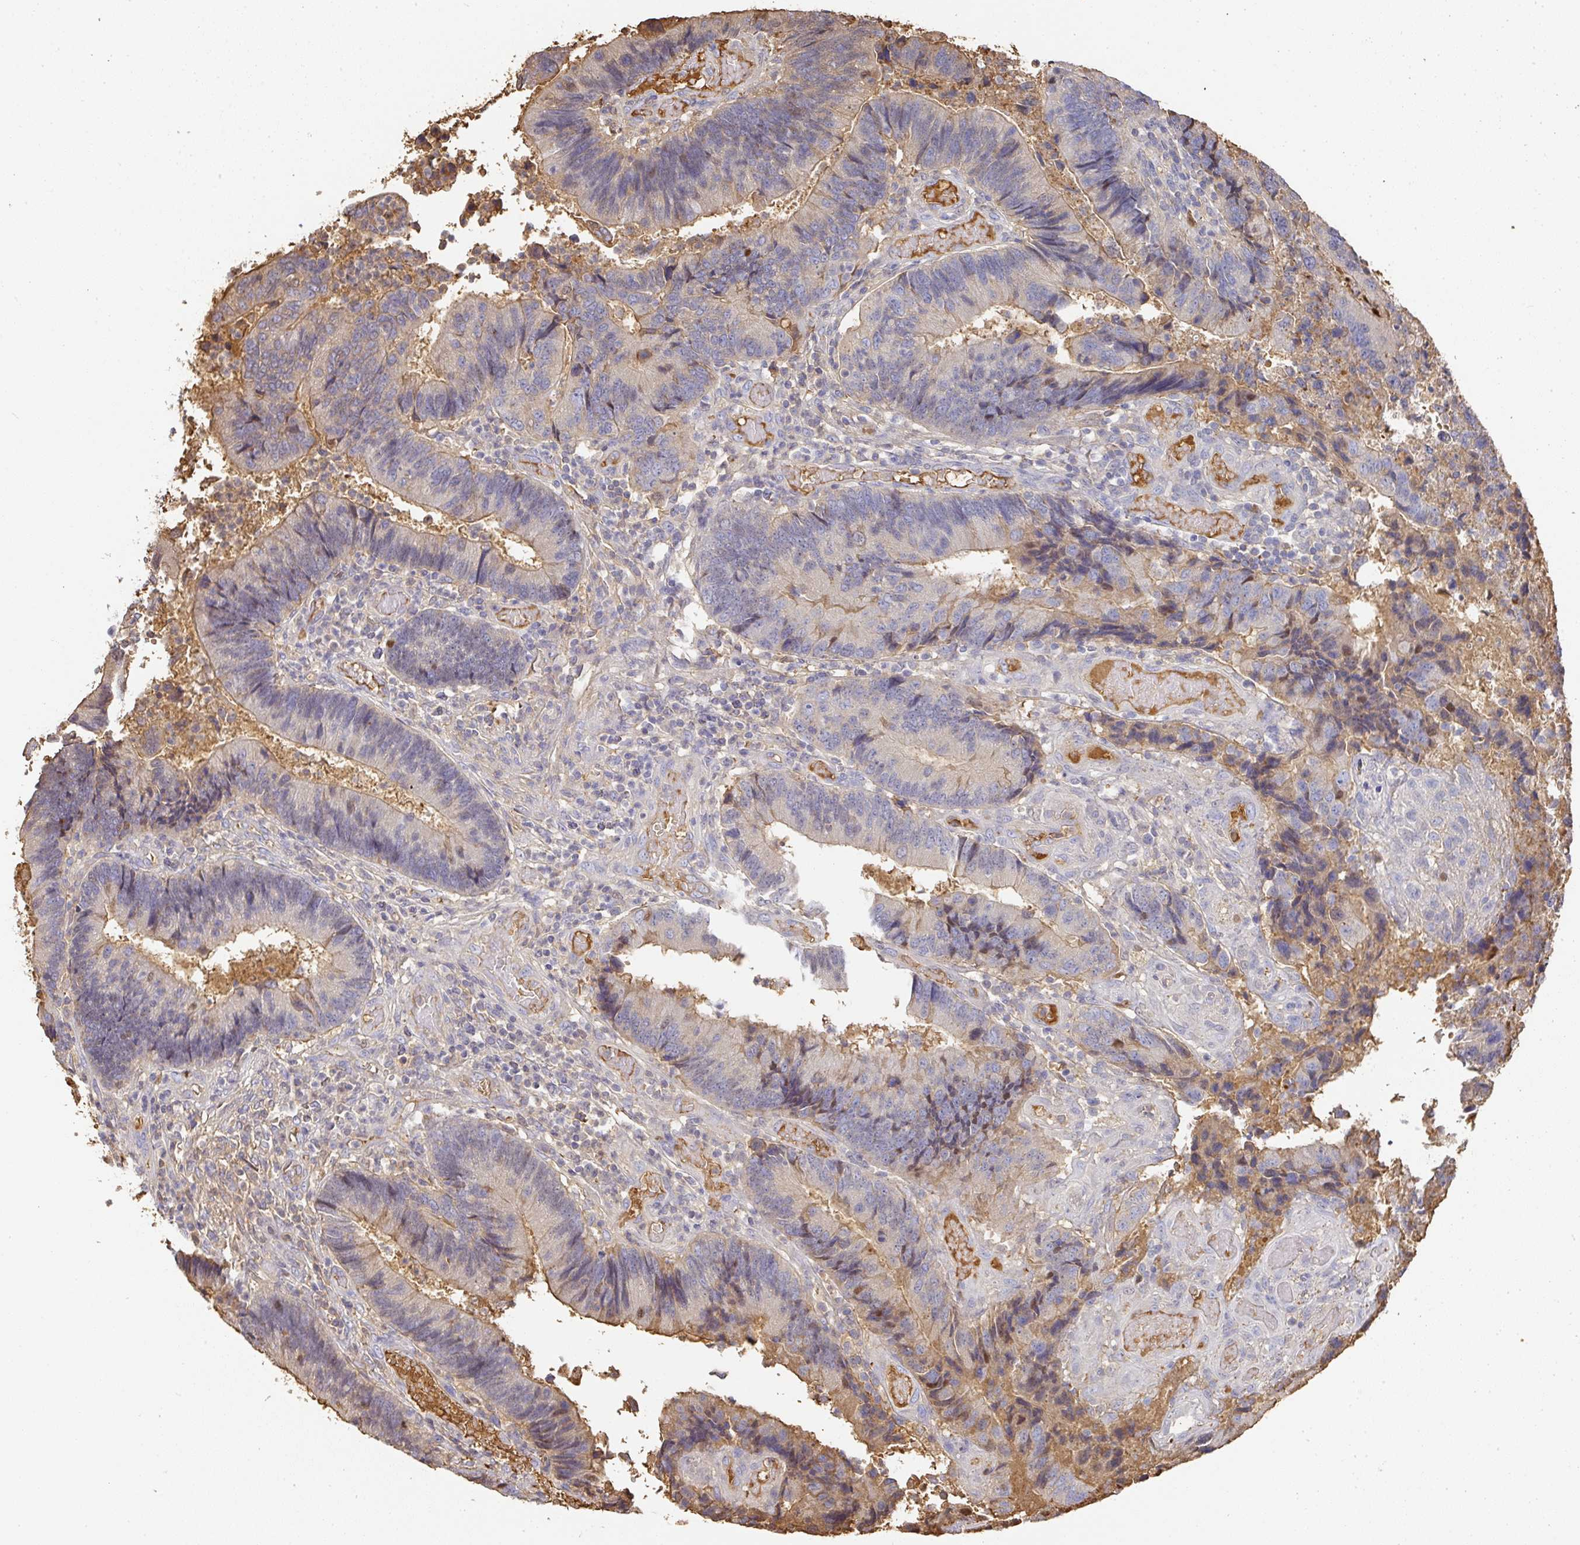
{"staining": {"intensity": "moderate", "quantity": "25%-75%", "location": "cytoplasmic/membranous"}, "tissue": "colorectal cancer", "cell_type": "Tumor cells", "image_type": "cancer", "snomed": [{"axis": "morphology", "description": "Adenocarcinoma, NOS"}, {"axis": "topography", "description": "Colon"}], "caption": "Immunohistochemical staining of human colorectal cancer (adenocarcinoma) reveals medium levels of moderate cytoplasmic/membranous expression in about 25%-75% of tumor cells.", "gene": "ALB", "patient": {"sex": "female", "age": 67}}